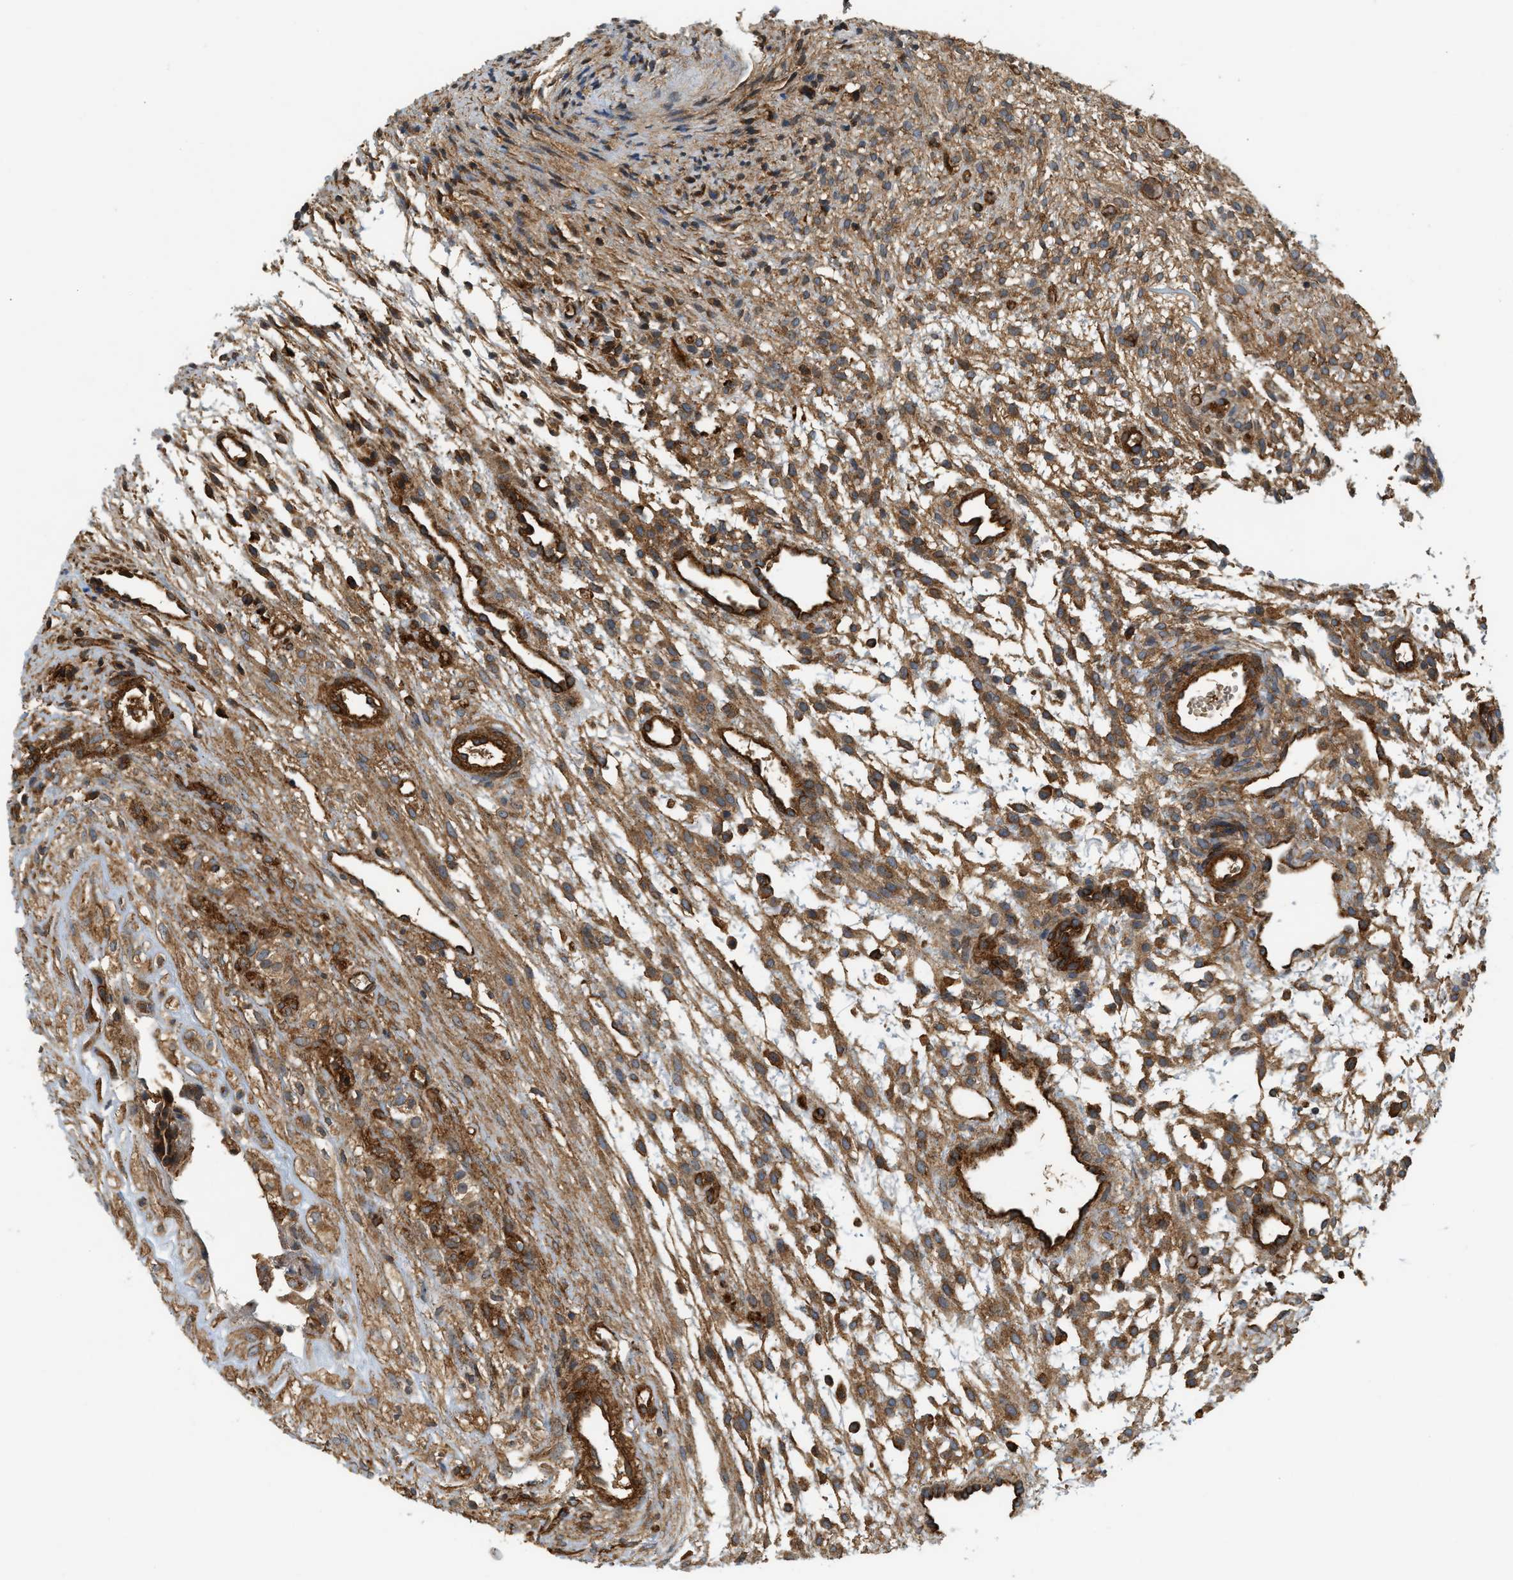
{"staining": {"intensity": "moderate", "quantity": "25%-75%", "location": "cytoplasmic/membranous"}, "tissue": "ovary", "cell_type": "Ovarian stroma cells", "image_type": "normal", "snomed": [{"axis": "morphology", "description": "Normal tissue, NOS"}, {"axis": "morphology", "description": "Cyst, NOS"}, {"axis": "topography", "description": "Ovary"}], "caption": "The micrograph exhibits staining of normal ovary, revealing moderate cytoplasmic/membranous protein staining (brown color) within ovarian stroma cells. (IHC, brightfield microscopy, high magnification).", "gene": "HIP1", "patient": {"sex": "female", "age": 18}}